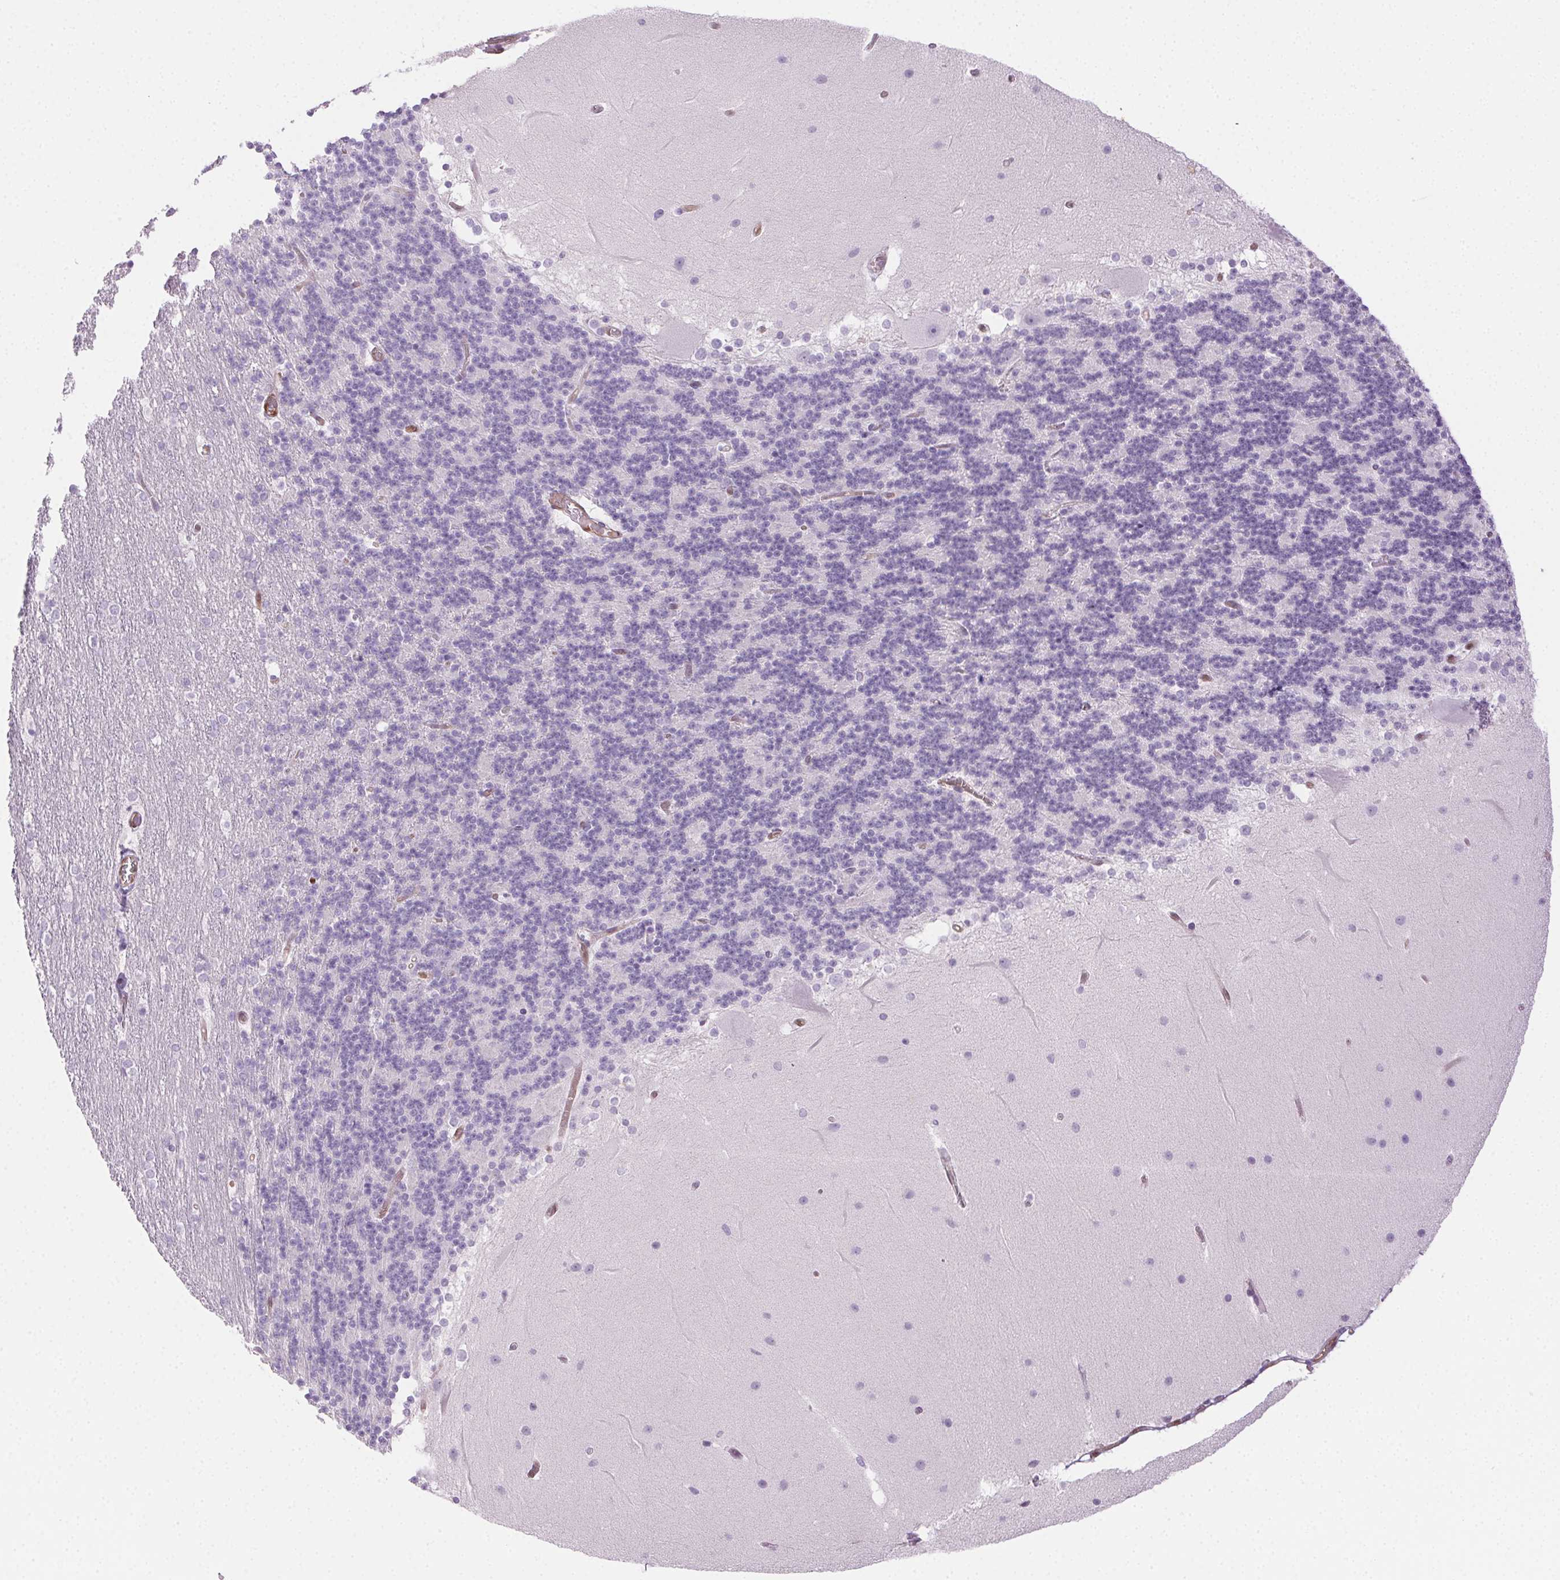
{"staining": {"intensity": "negative", "quantity": "none", "location": "none"}, "tissue": "cerebellum", "cell_type": "Cells in granular layer", "image_type": "normal", "snomed": [{"axis": "morphology", "description": "Normal tissue, NOS"}, {"axis": "topography", "description": "Cerebellum"}], "caption": "Cells in granular layer are negative for brown protein staining in unremarkable cerebellum. (Brightfield microscopy of DAB (3,3'-diaminobenzidine) IHC at high magnification).", "gene": "TMEM45A", "patient": {"sex": "female", "age": 19}}